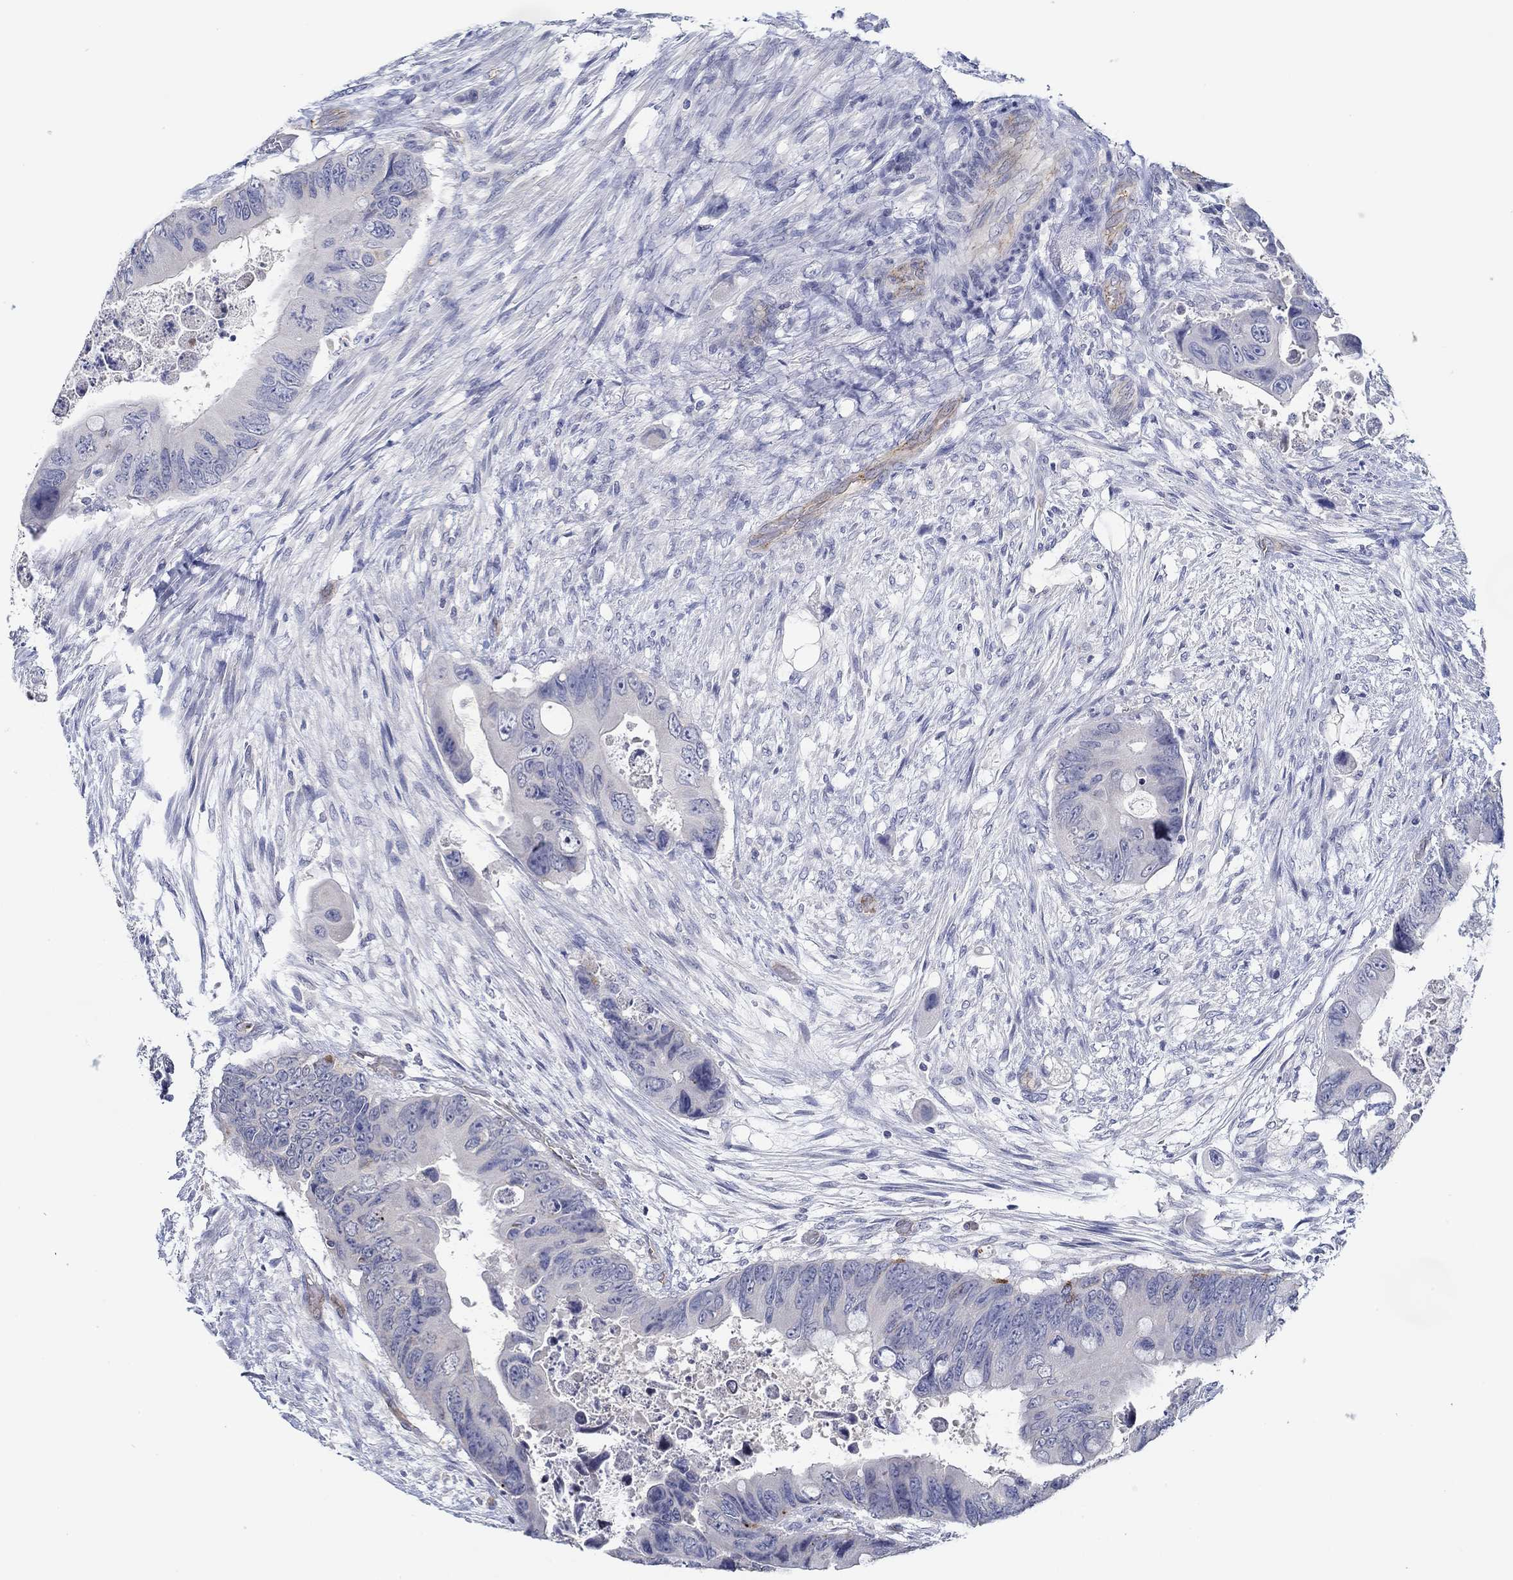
{"staining": {"intensity": "negative", "quantity": "none", "location": "none"}, "tissue": "colorectal cancer", "cell_type": "Tumor cells", "image_type": "cancer", "snomed": [{"axis": "morphology", "description": "Adenocarcinoma, NOS"}, {"axis": "topography", "description": "Rectum"}], "caption": "This is an immunohistochemistry micrograph of human colorectal adenocarcinoma. There is no positivity in tumor cells.", "gene": "GJA5", "patient": {"sex": "male", "age": 63}}